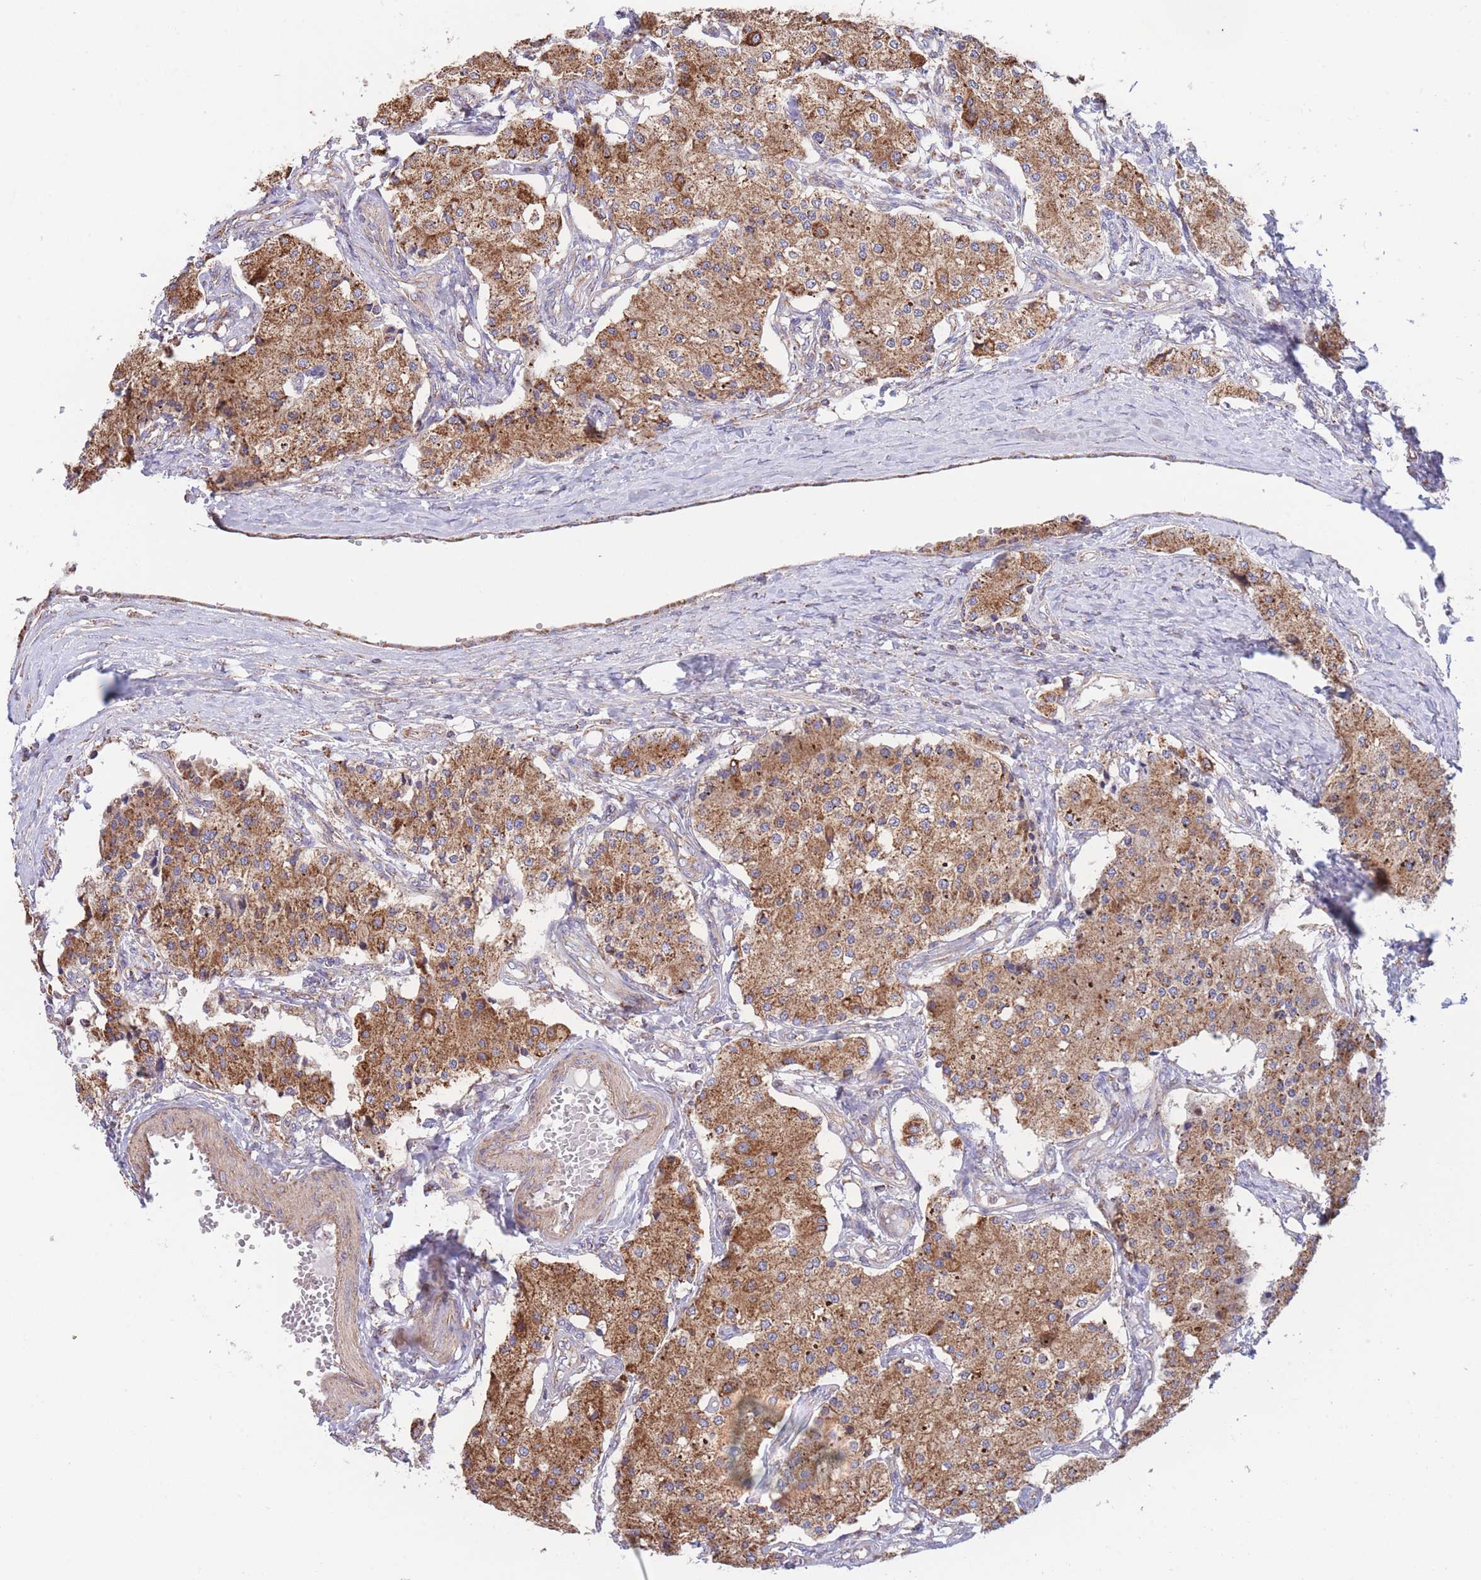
{"staining": {"intensity": "moderate", "quantity": ">75%", "location": "cytoplasmic/membranous"}, "tissue": "carcinoid", "cell_type": "Tumor cells", "image_type": "cancer", "snomed": [{"axis": "morphology", "description": "Carcinoid, malignant, NOS"}, {"axis": "topography", "description": "Colon"}], "caption": "Tumor cells reveal medium levels of moderate cytoplasmic/membranous positivity in about >75% of cells in malignant carcinoid.", "gene": "FKBP8", "patient": {"sex": "female", "age": 52}}